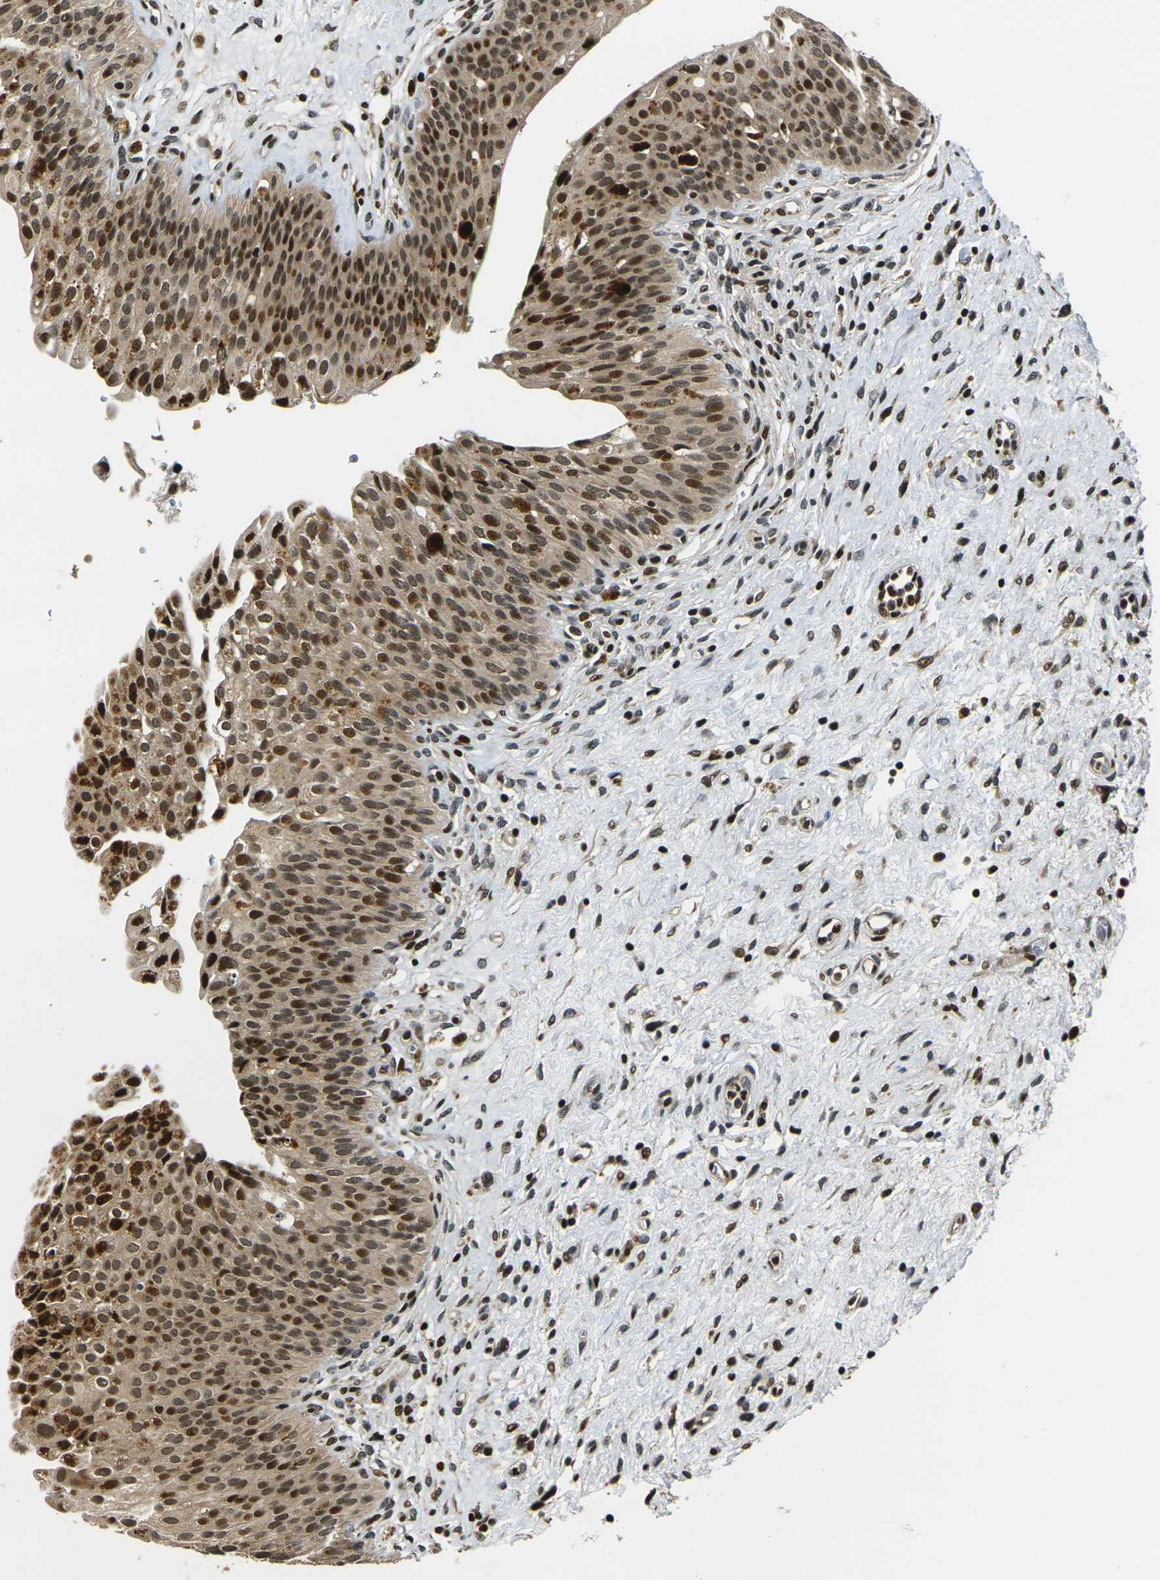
{"staining": {"intensity": "strong", "quantity": ">75%", "location": "cytoplasmic/membranous,nuclear"}, "tissue": "urinary bladder", "cell_type": "Urothelial cells", "image_type": "normal", "snomed": [{"axis": "morphology", "description": "Normal tissue, NOS"}, {"axis": "topography", "description": "Urinary bladder"}], "caption": "Protein positivity by immunohistochemistry shows strong cytoplasmic/membranous,nuclear expression in approximately >75% of urothelial cells in unremarkable urinary bladder. The staining was performed using DAB (3,3'-diaminobenzidine) to visualize the protein expression in brown, while the nuclei were stained in blue with hematoxylin (Magnification: 20x).", "gene": "ACTL6A", "patient": {"sex": "male", "age": 46}}